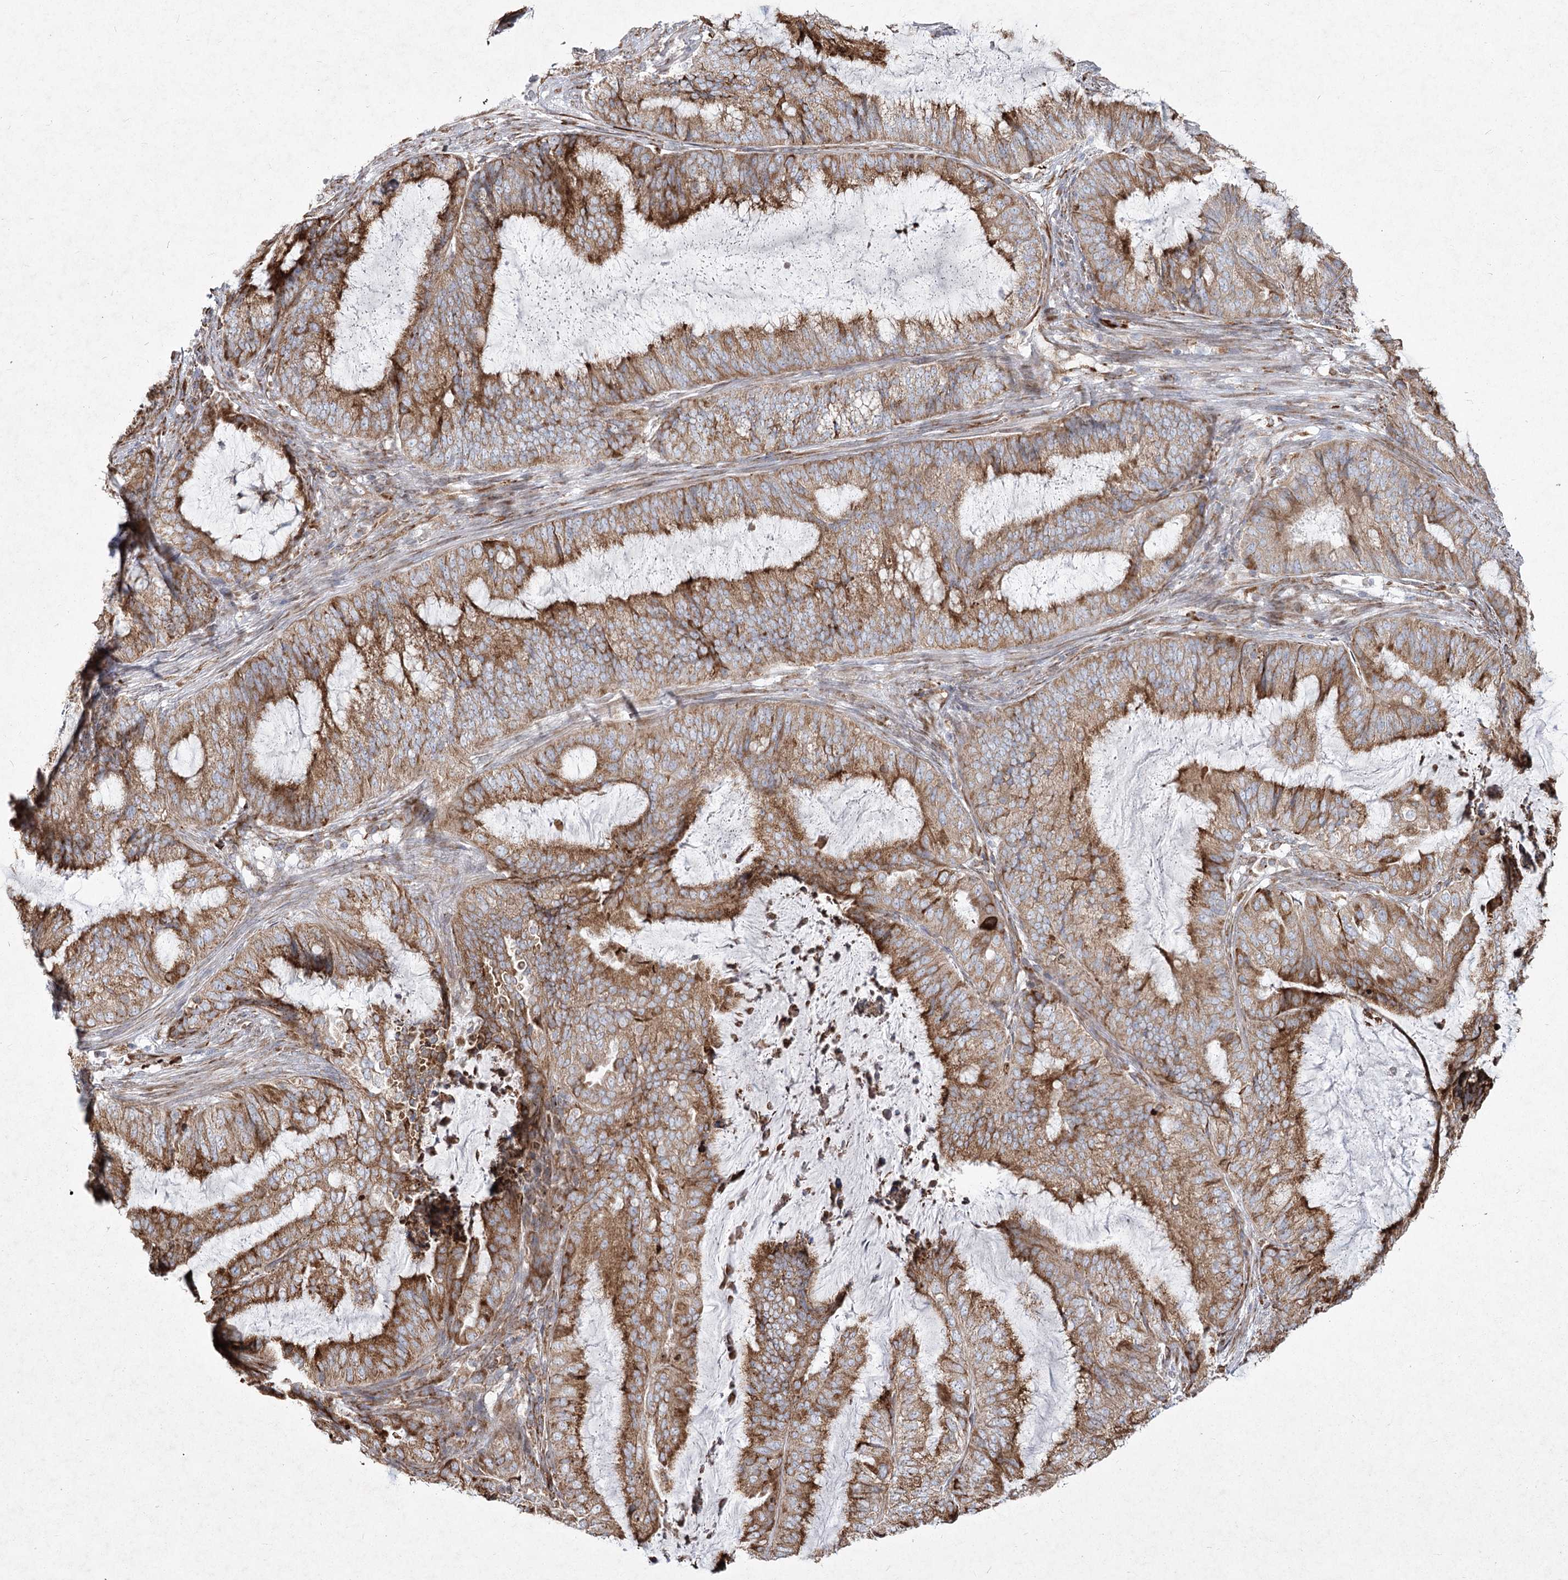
{"staining": {"intensity": "moderate", "quantity": ">75%", "location": "cytoplasmic/membranous"}, "tissue": "endometrial cancer", "cell_type": "Tumor cells", "image_type": "cancer", "snomed": [{"axis": "morphology", "description": "Adenocarcinoma, NOS"}, {"axis": "topography", "description": "Endometrium"}], "caption": "Endometrial cancer tissue demonstrates moderate cytoplasmic/membranous staining in approximately >75% of tumor cells, visualized by immunohistochemistry.", "gene": "NHLRC2", "patient": {"sex": "female", "age": 51}}